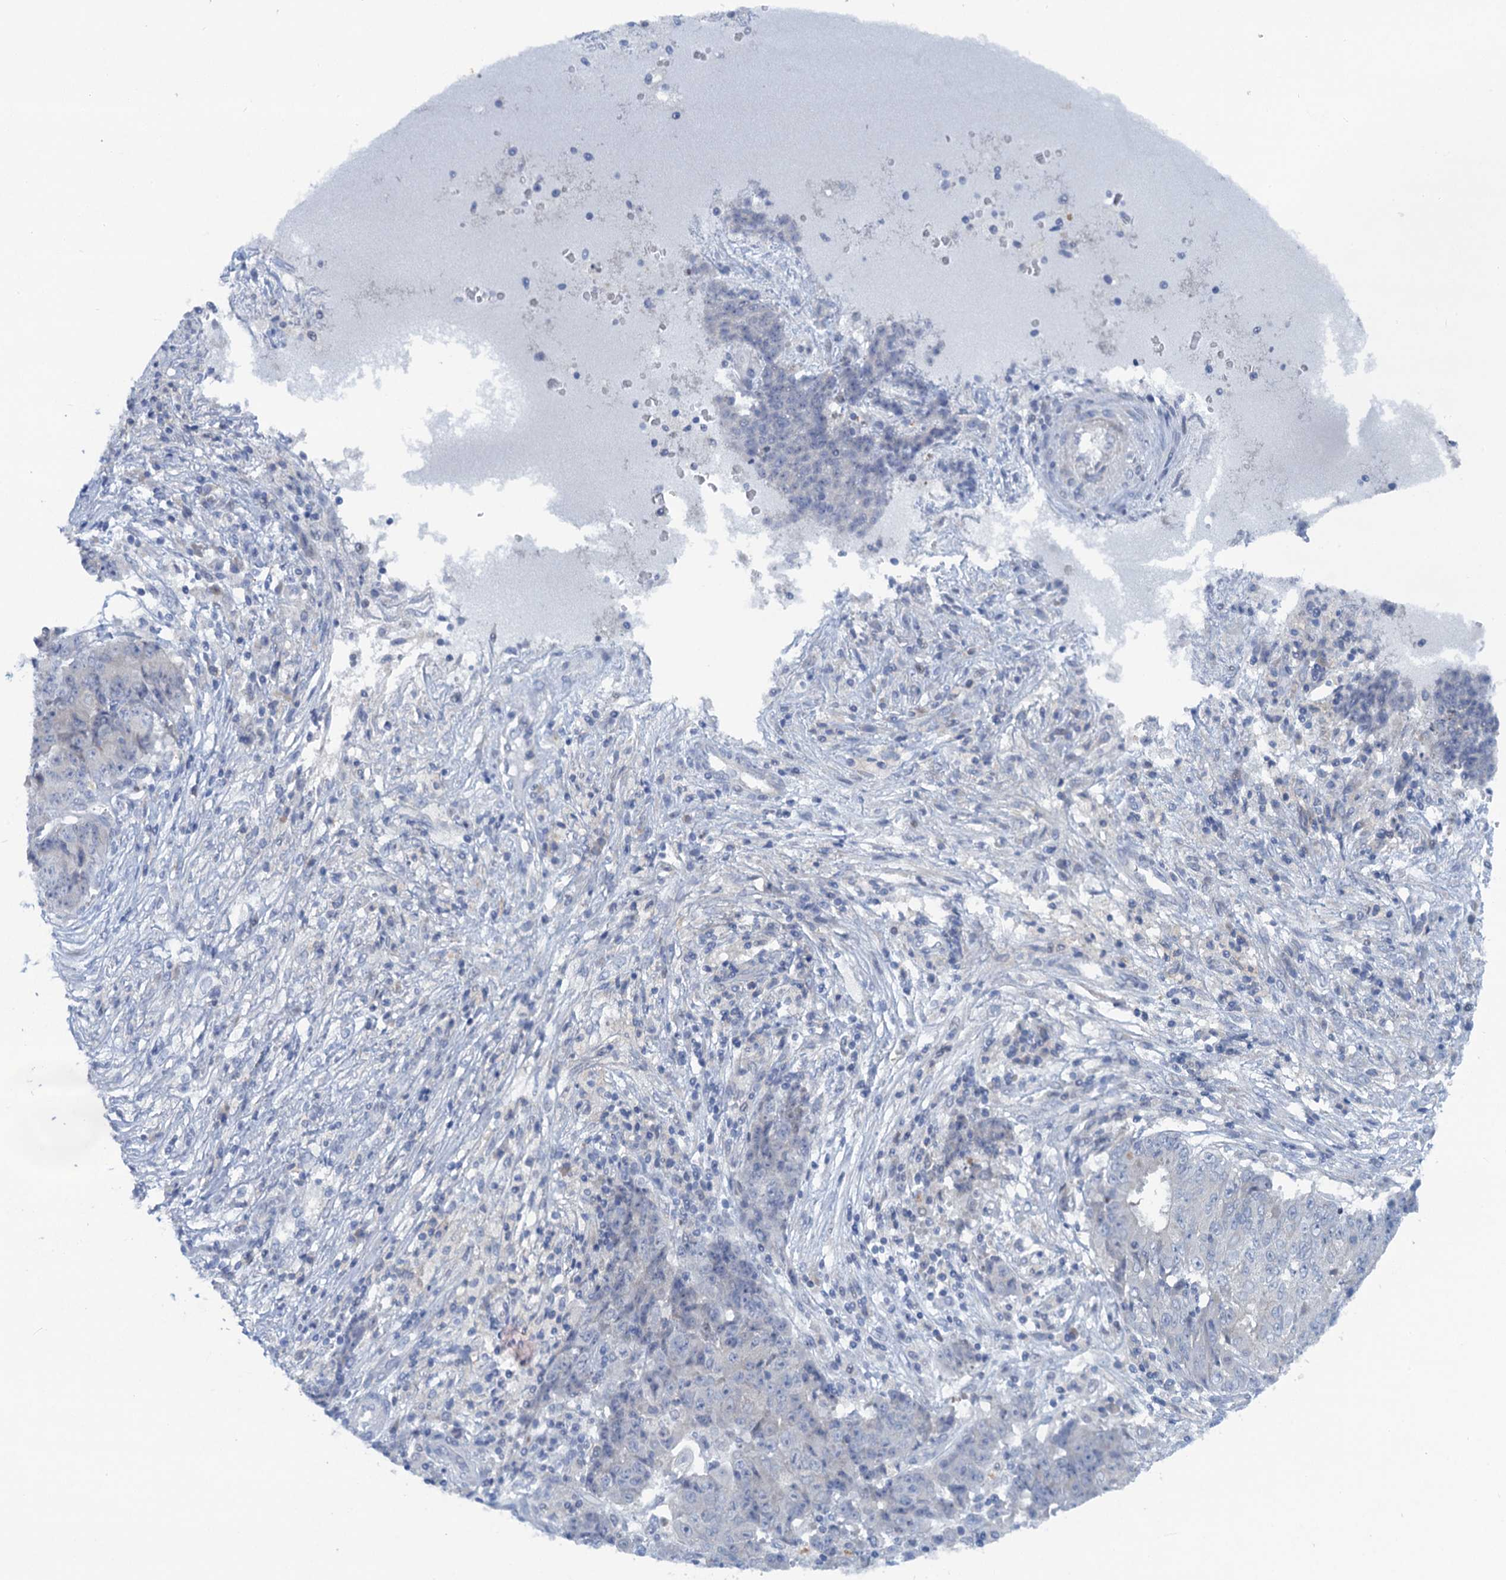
{"staining": {"intensity": "negative", "quantity": "none", "location": "none"}, "tissue": "ovarian cancer", "cell_type": "Tumor cells", "image_type": "cancer", "snomed": [{"axis": "morphology", "description": "Carcinoma, endometroid"}, {"axis": "topography", "description": "Ovary"}], "caption": "Immunohistochemistry of human ovarian cancer (endometroid carcinoma) exhibits no expression in tumor cells.", "gene": "QPCTL", "patient": {"sex": "female", "age": 42}}